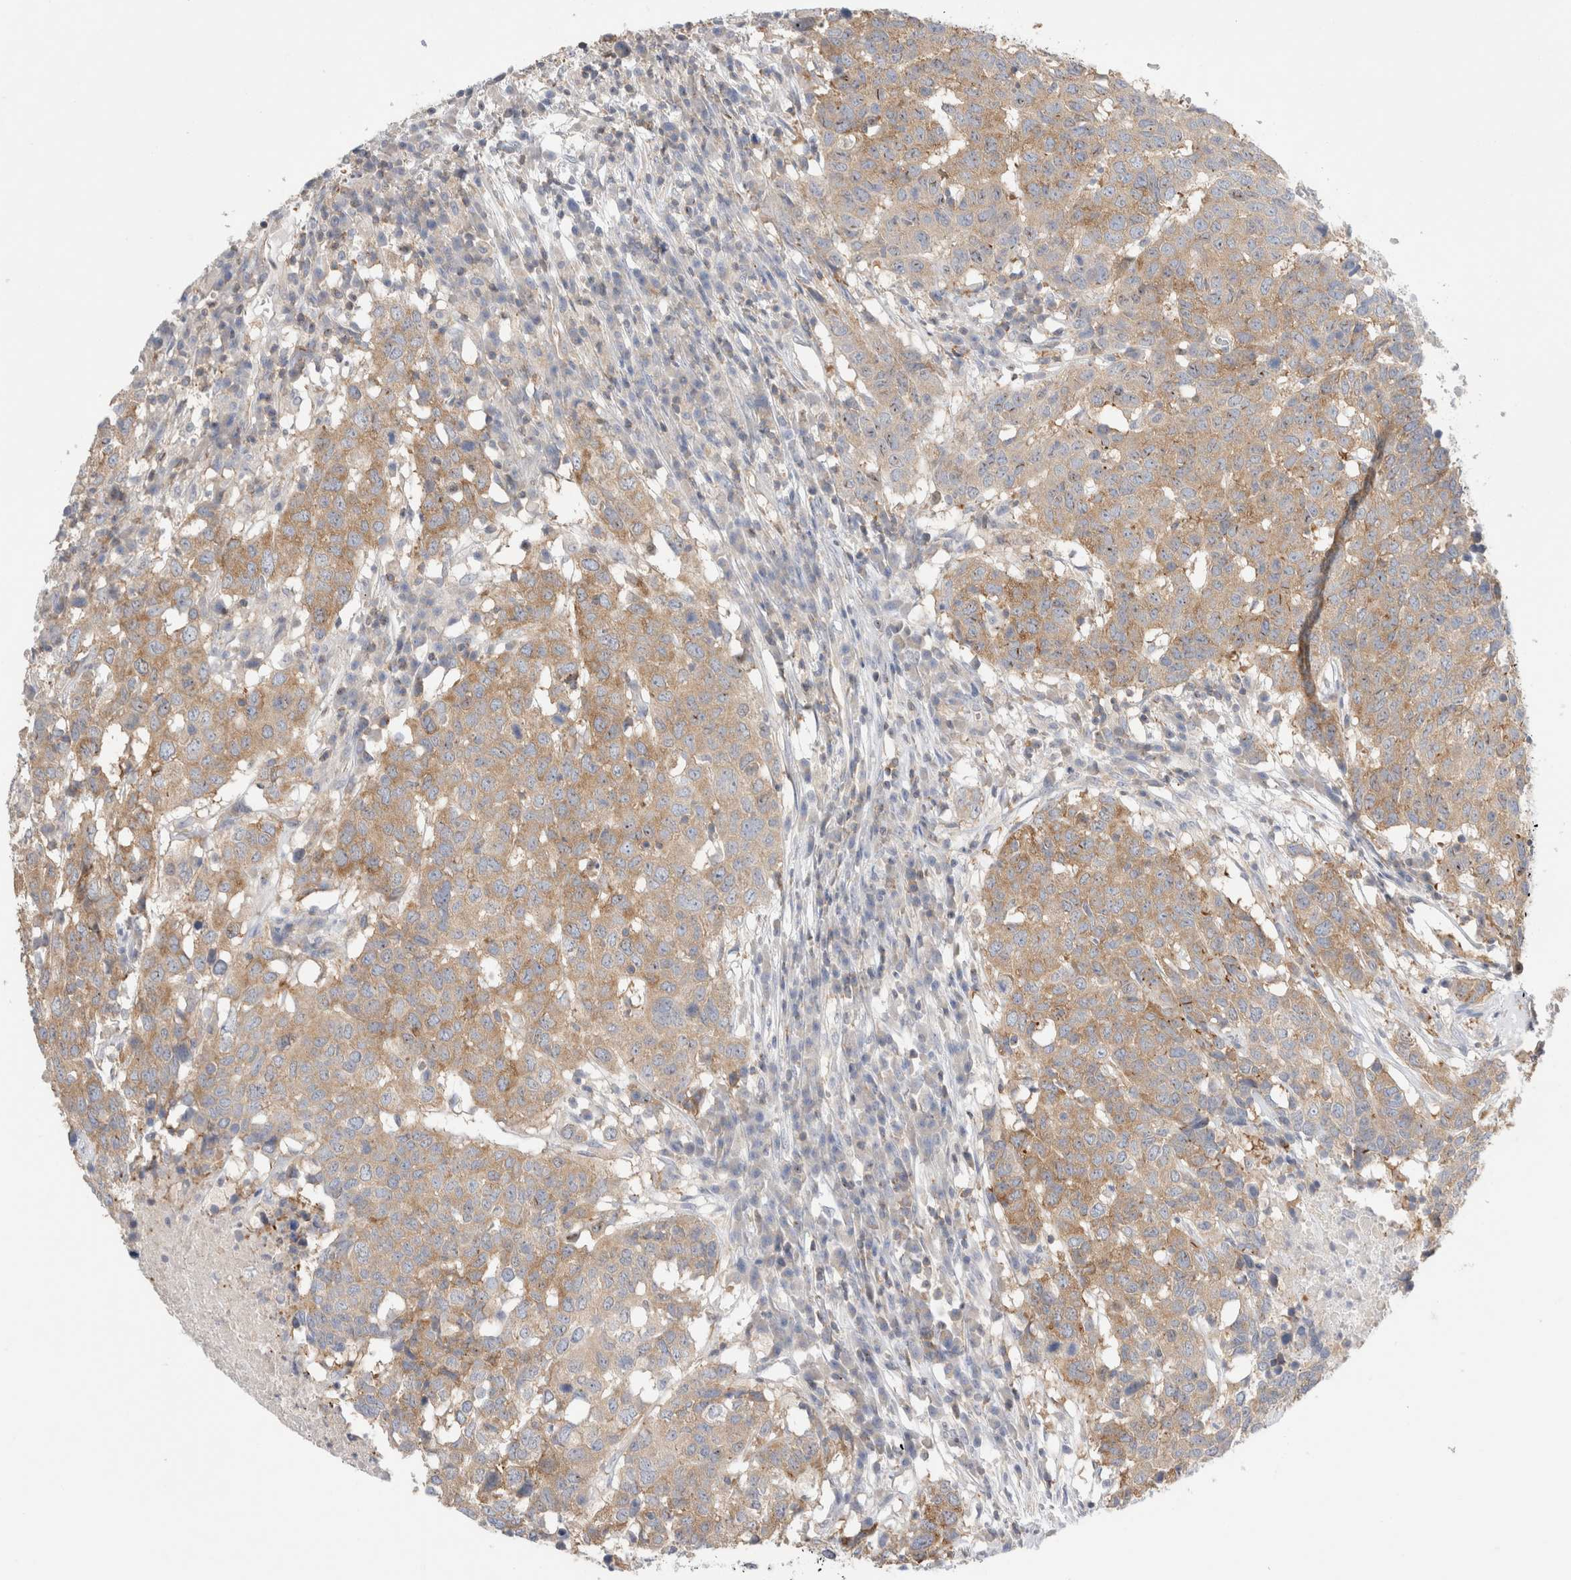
{"staining": {"intensity": "moderate", "quantity": ">75%", "location": "cytoplasmic/membranous"}, "tissue": "head and neck cancer", "cell_type": "Tumor cells", "image_type": "cancer", "snomed": [{"axis": "morphology", "description": "Squamous cell carcinoma, NOS"}, {"axis": "topography", "description": "Head-Neck"}], "caption": "A micrograph of head and neck cancer (squamous cell carcinoma) stained for a protein demonstrates moderate cytoplasmic/membranous brown staining in tumor cells.", "gene": "ZNF23", "patient": {"sex": "male", "age": 66}}